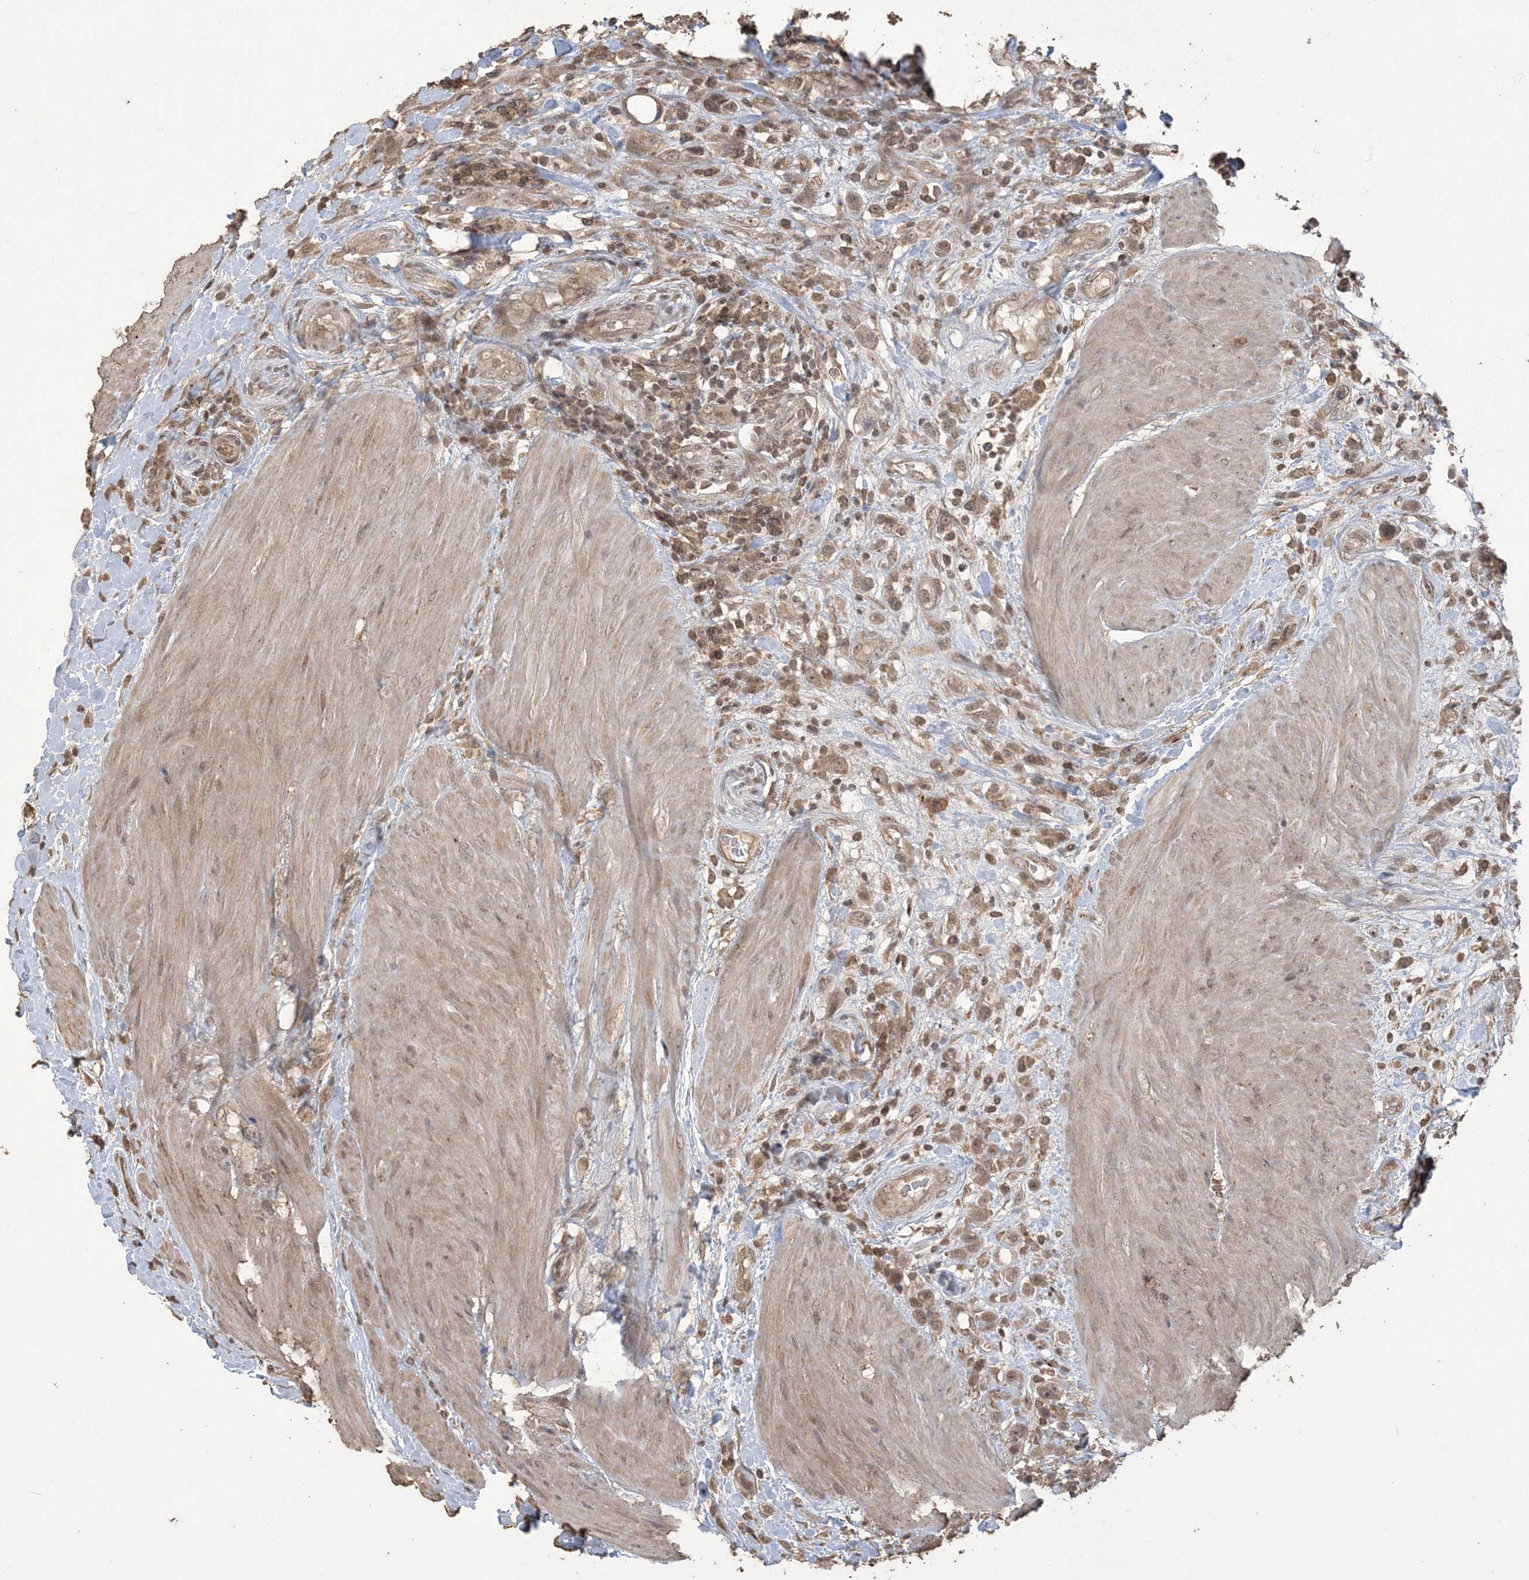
{"staining": {"intensity": "weak", "quantity": "25%-75%", "location": "cytoplasmic/membranous,nuclear"}, "tissue": "urothelial cancer", "cell_type": "Tumor cells", "image_type": "cancer", "snomed": [{"axis": "morphology", "description": "Urothelial carcinoma, High grade"}, {"axis": "topography", "description": "Urinary bladder"}], "caption": "High-power microscopy captured an immunohistochemistry (IHC) histopathology image of urothelial carcinoma (high-grade), revealing weak cytoplasmic/membranous and nuclear expression in about 25%-75% of tumor cells. Using DAB (brown) and hematoxylin (blue) stains, captured at high magnification using brightfield microscopy.", "gene": "EFCAB8", "patient": {"sex": "male", "age": 50}}